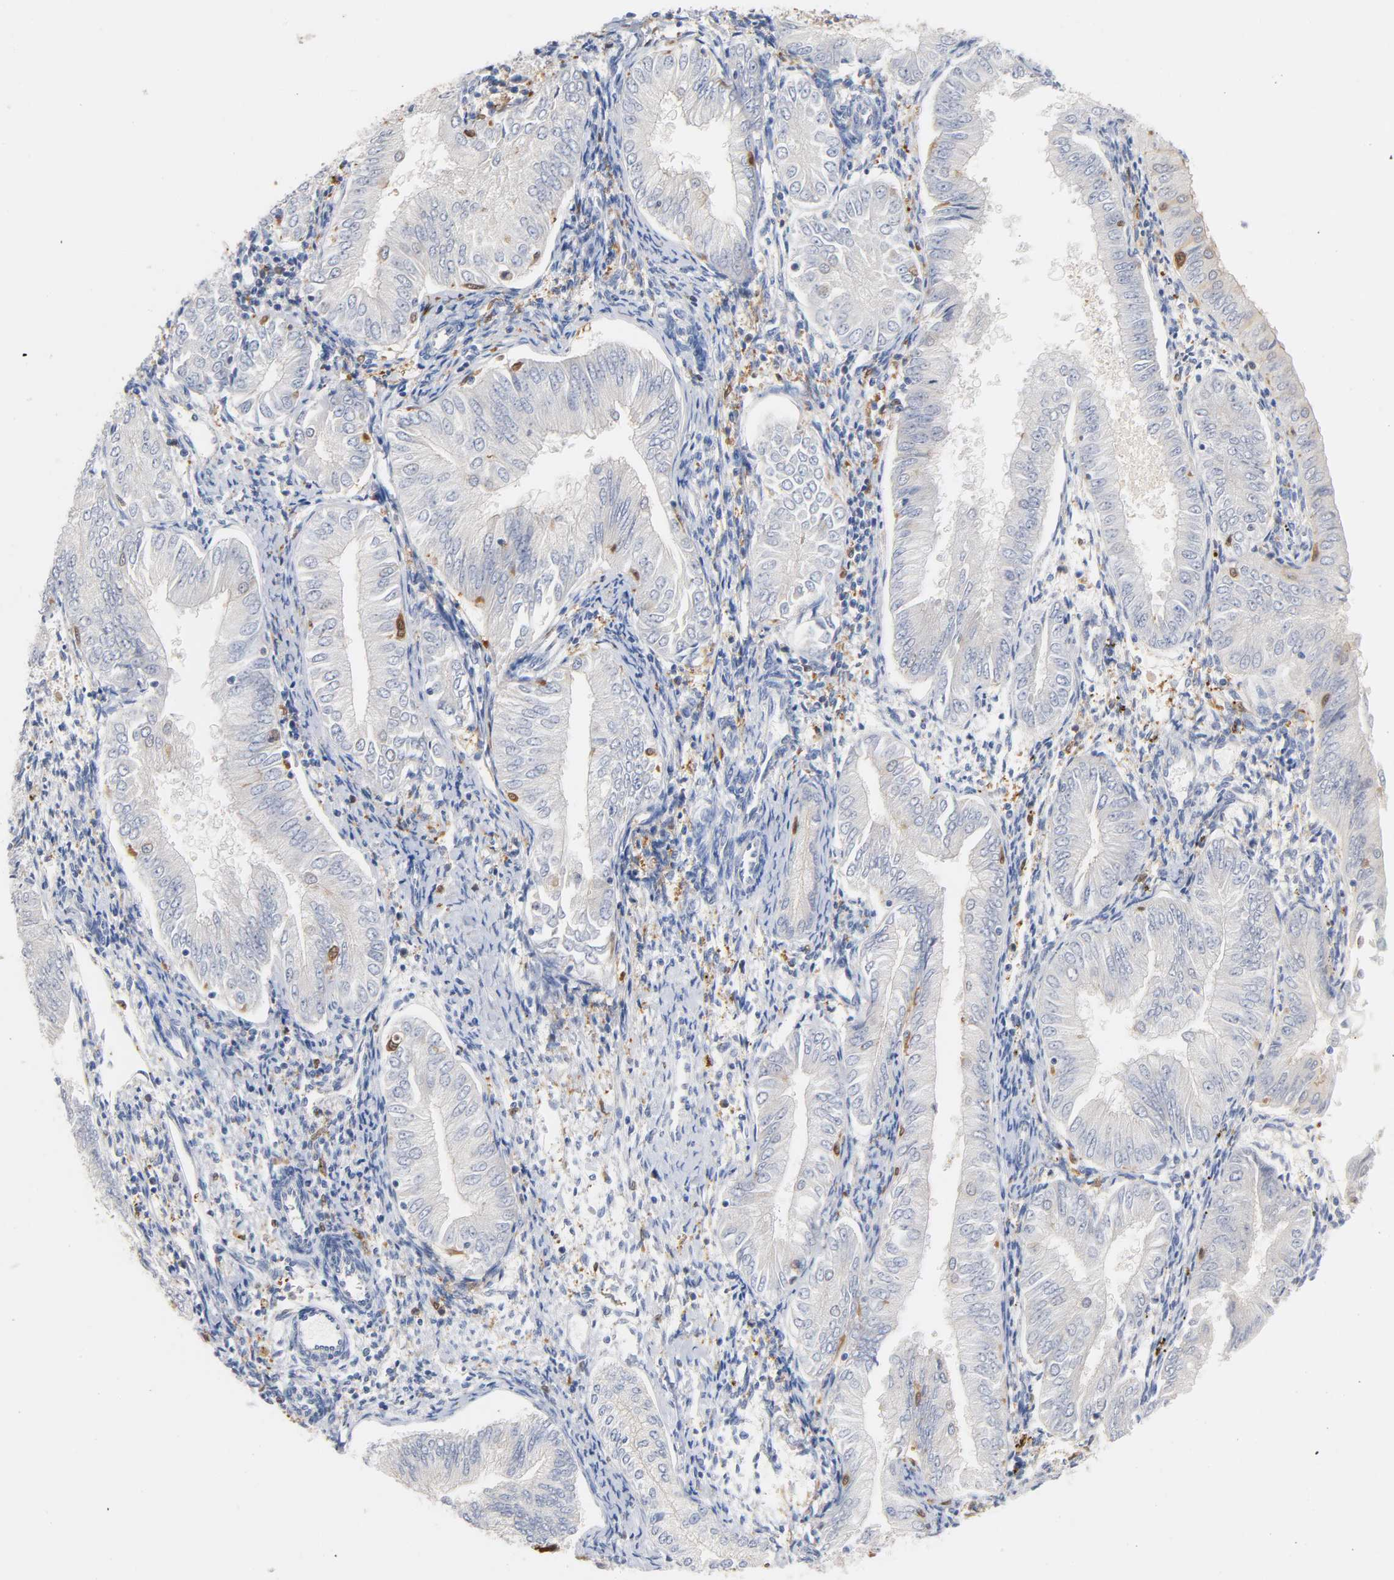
{"staining": {"intensity": "negative", "quantity": "none", "location": "none"}, "tissue": "endometrial cancer", "cell_type": "Tumor cells", "image_type": "cancer", "snomed": [{"axis": "morphology", "description": "Adenocarcinoma, NOS"}, {"axis": "topography", "description": "Endometrium"}], "caption": "Tumor cells are negative for brown protein staining in endometrial cancer. (DAB immunohistochemistry (IHC) with hematoxylin counter stain).", "gene": "IL18", "patient": {"sex": "female", "age": 53}}